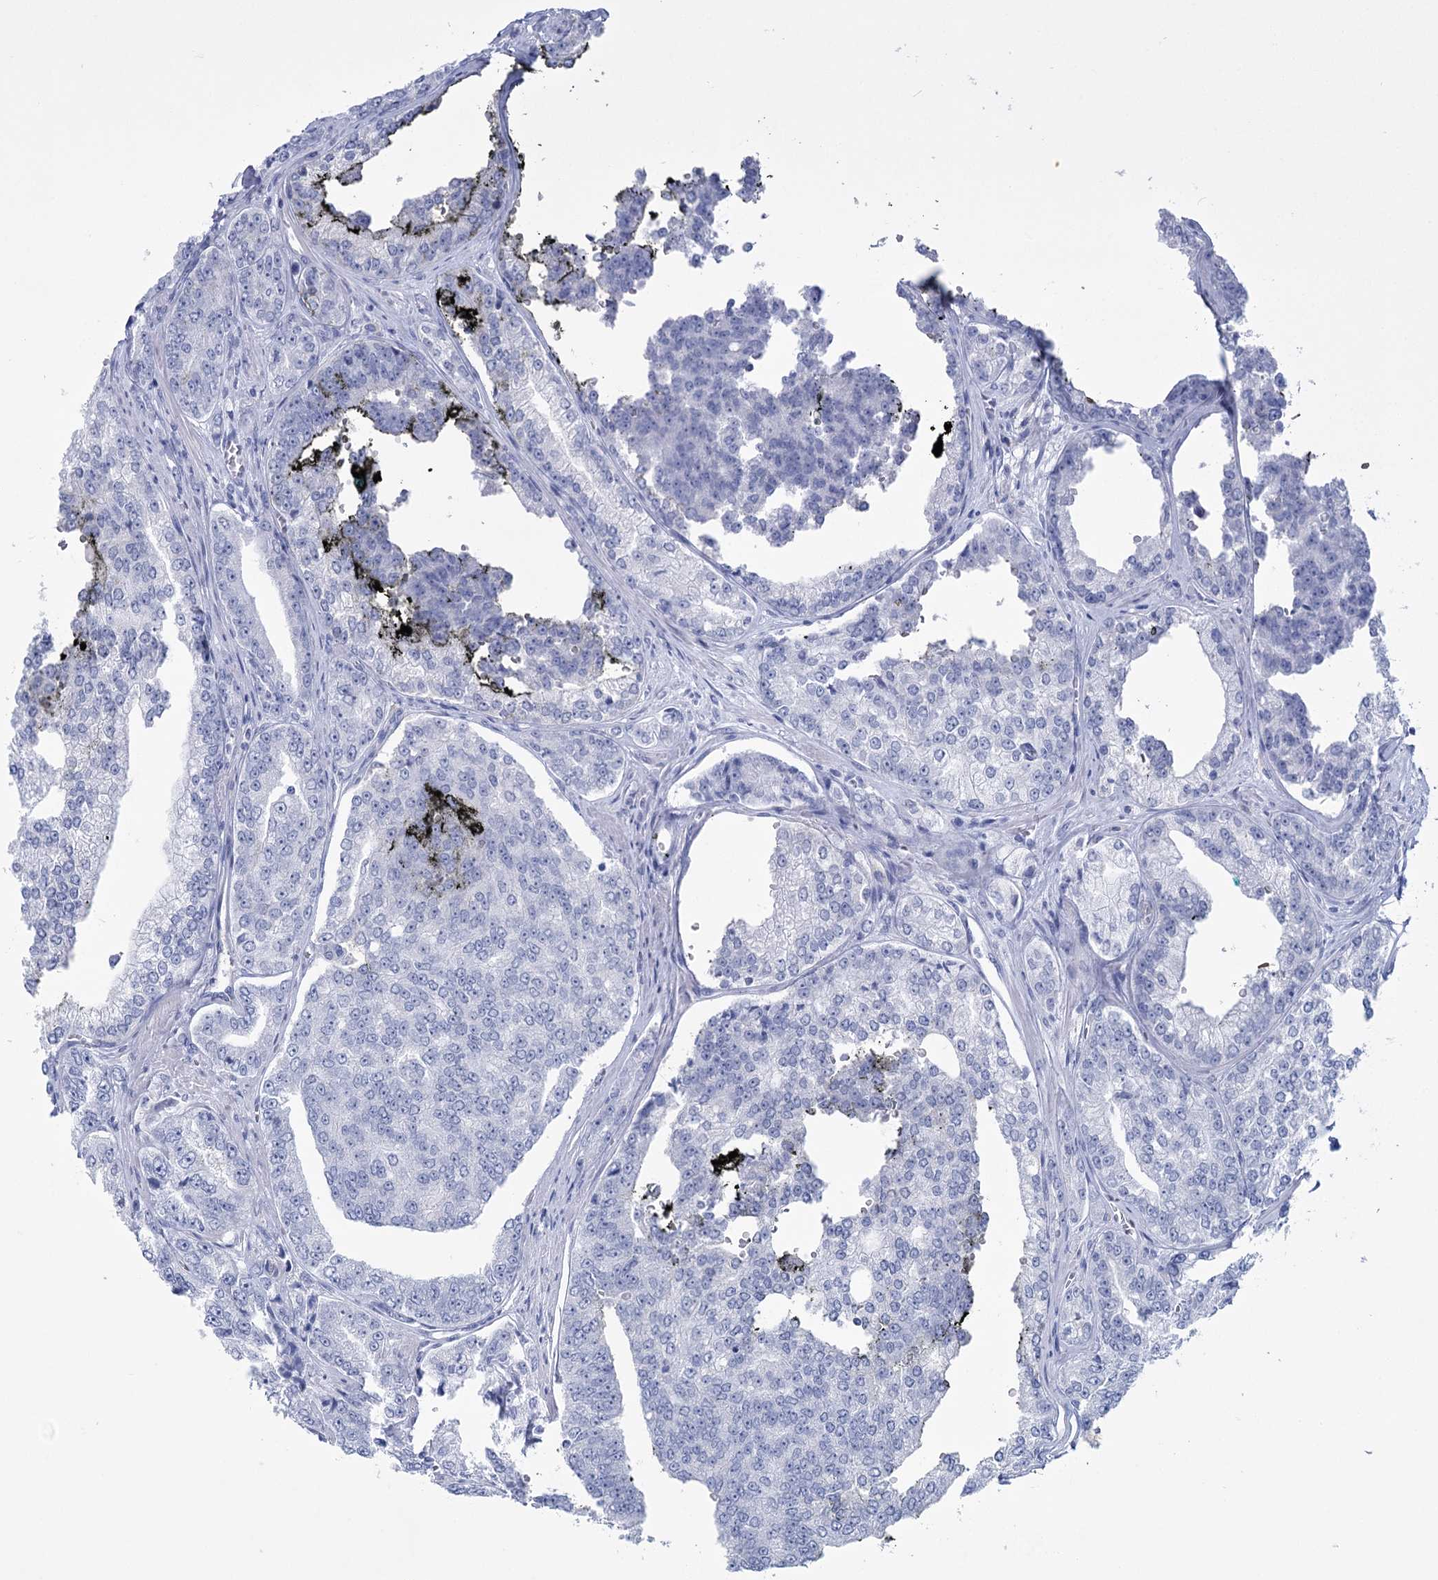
{"staining": {"intensity": "negative", "quantity": "none", "location": "none"}, "tissue": "prostate cancer", "cell_type": "Tumor cells", "image_type": "cancer", "snomed": [{"axis": "morphology", "description": "Adenocarcinoma, High grade"}, {"axis": "topography", "description": "Prostate"}], "caption": "Protein analysis of high-grade adenocarcinoma (prostate) demonstrates no significant positivity in tumor cells. (DAB IHC with hematoxylin counter stain).", "gene": "CCDC88A", "patient": {"sex": "male", "age": 71}}